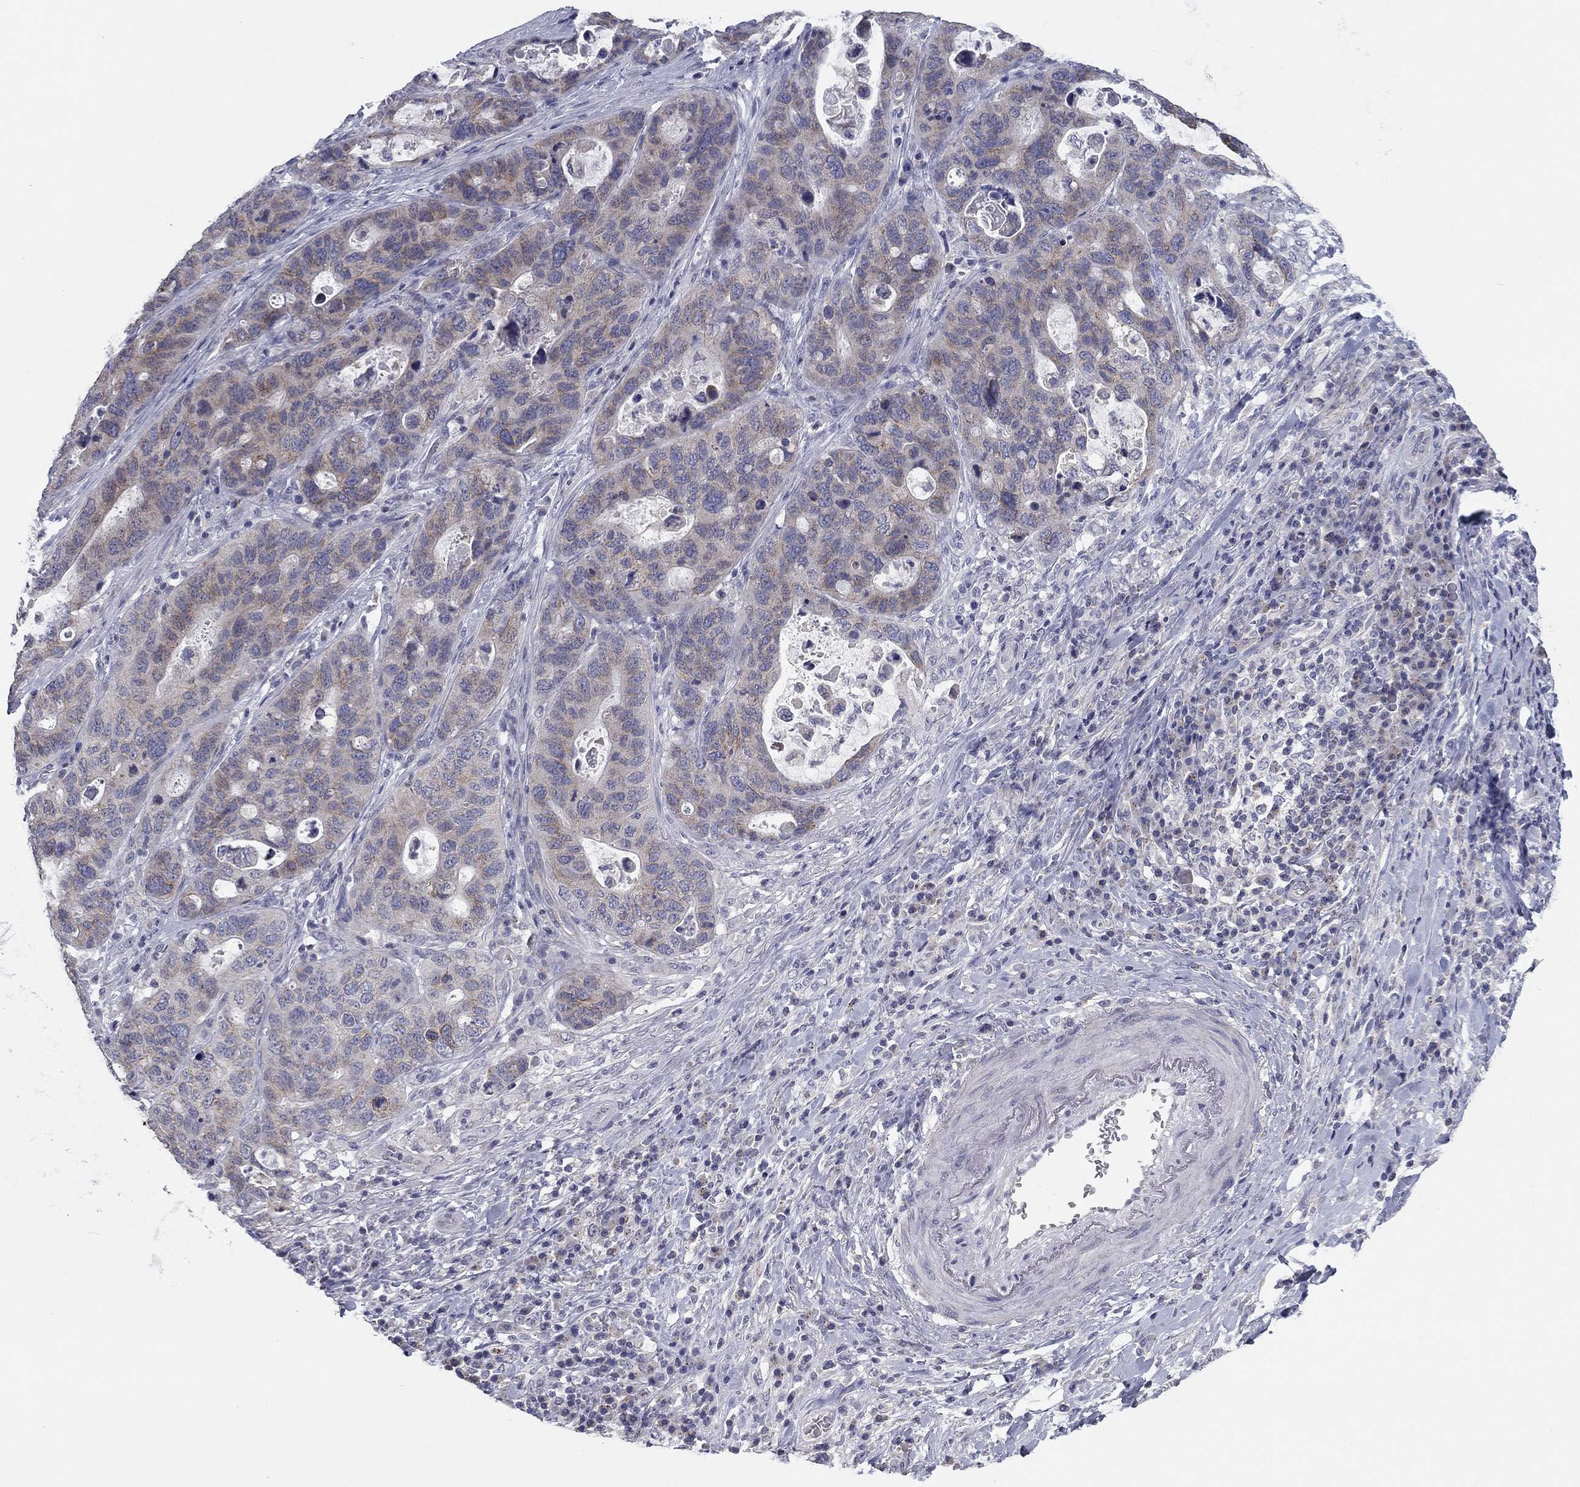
{"staining": {"intensity": "weak", "quantity": "<25%", "location": "cytoplasmic/membranous"}, "tissue": "stomach cancer", "cell_type": "Tumor cells", "image_type": "cancer", "snomed": [{"axis": "morphology", "description": "Adenocarcinoma, NOS"}, {"axis": "topography", "description": "Stomach"}], "caption": "This is an immunohistochemistry (IHC) image of human stomach cancer. There is no expression in tumor cells.", "gene": "SEPTIN3", "patient": {"sex": "male", "age": 54}}